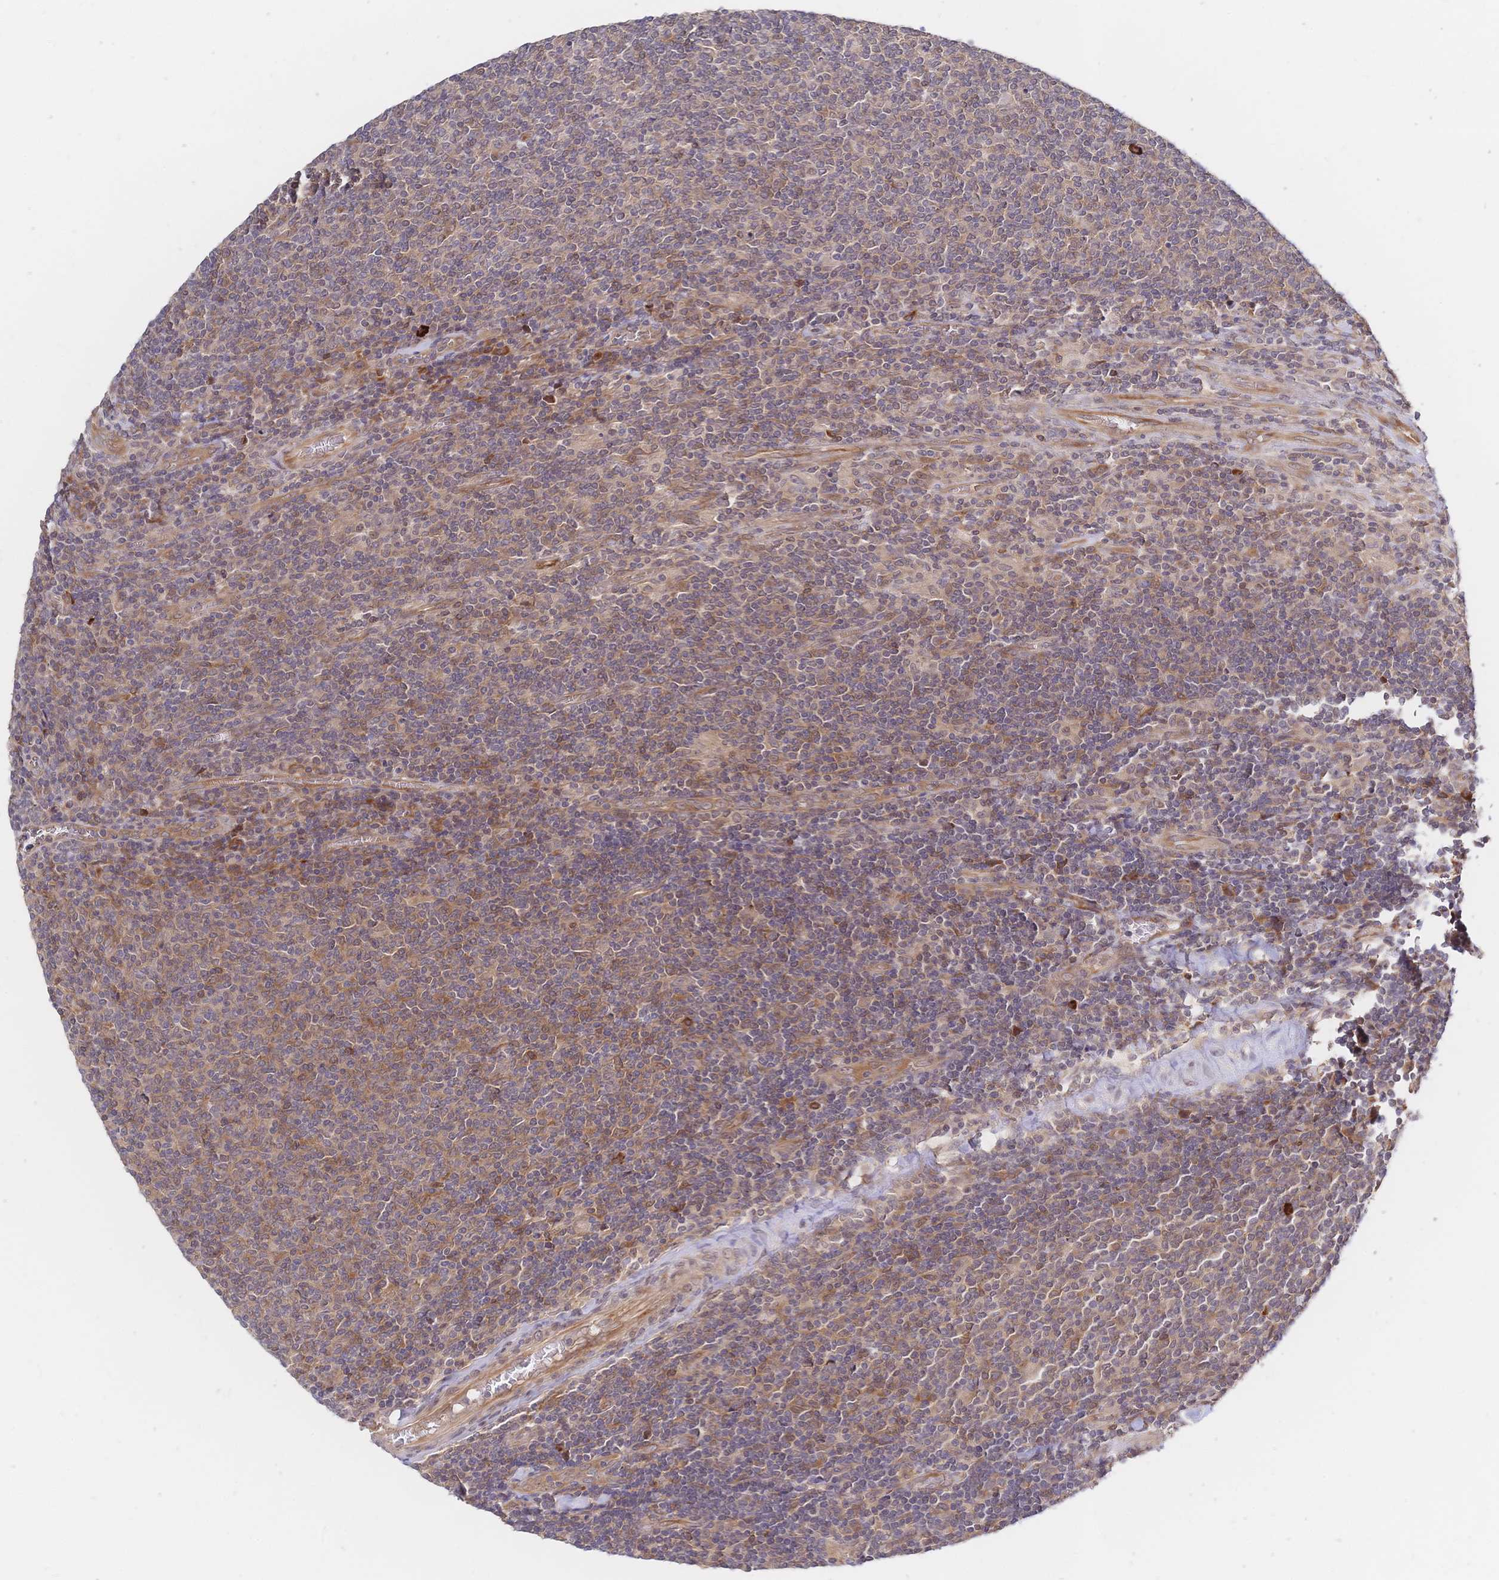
{"staining": {"intensity": "moderate", "quantity": "25%-75%", "location": "cytoplasmic/membranous"}, "tissue": "lymphoma", "cell_type": "Tumor cells", "image_type": "cancer", "snomed": [{"axis": "morphology", "description": "Malignant lymphoma, non-Hodgkin's type, Low grade"}, {"axis": "topography", "description": "Lymph node"}], "caption": "Immunohistochemical staining of lymphoma shows medium levels of moderate cytoplasmic/membranous expression in approximately 25%-75% of tumor cells. The staining was performed using DAB (3,3'-diaminobenzidine), with brown indicating positive protein expression. Nuclei are stained blue with hematoxylin.", "gene": "LMO4", "patient": {"sex": "male", "age": 52}}